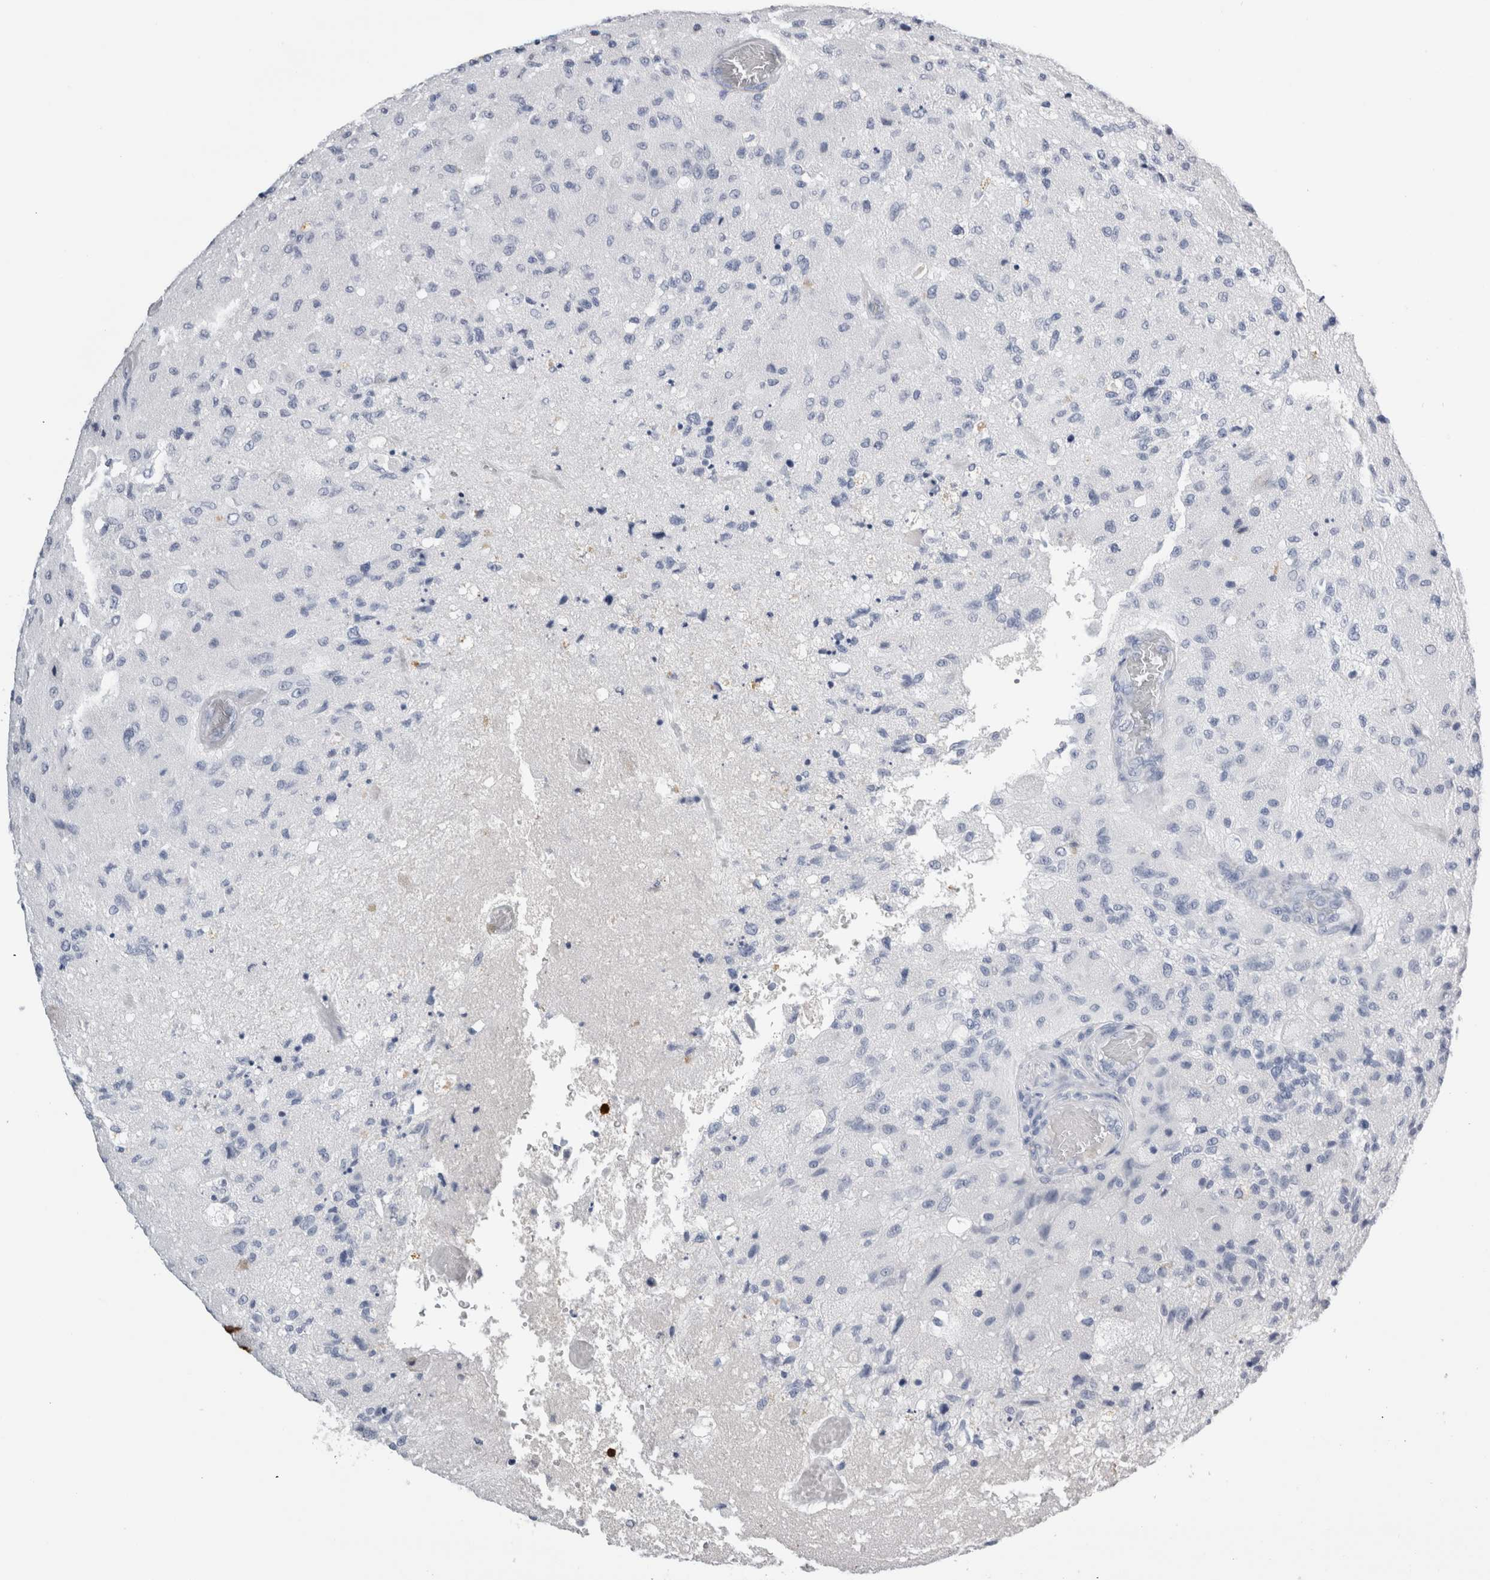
{"staining": {"intensity": "negative", "quantity": "none", "location": "none"}, "tissue": "glioma", "cell_type": "Tumor cells", "image_type": "cancer", "snomed": [{"axis": "morphology", "description": "Normal tissue, NOS"}, {"axis": "morphology", "description": "Glioma, malignant, High grade"}, {"axis": "topography", "description": "Cerebral cortex"}], "caption": "Tumor cells are negative for brown protein staining in malignant glioma (high-grade). Nuclei are stained in blue.", "gene": "S100A12", "patient": {"sex": "male", "age": 77}}